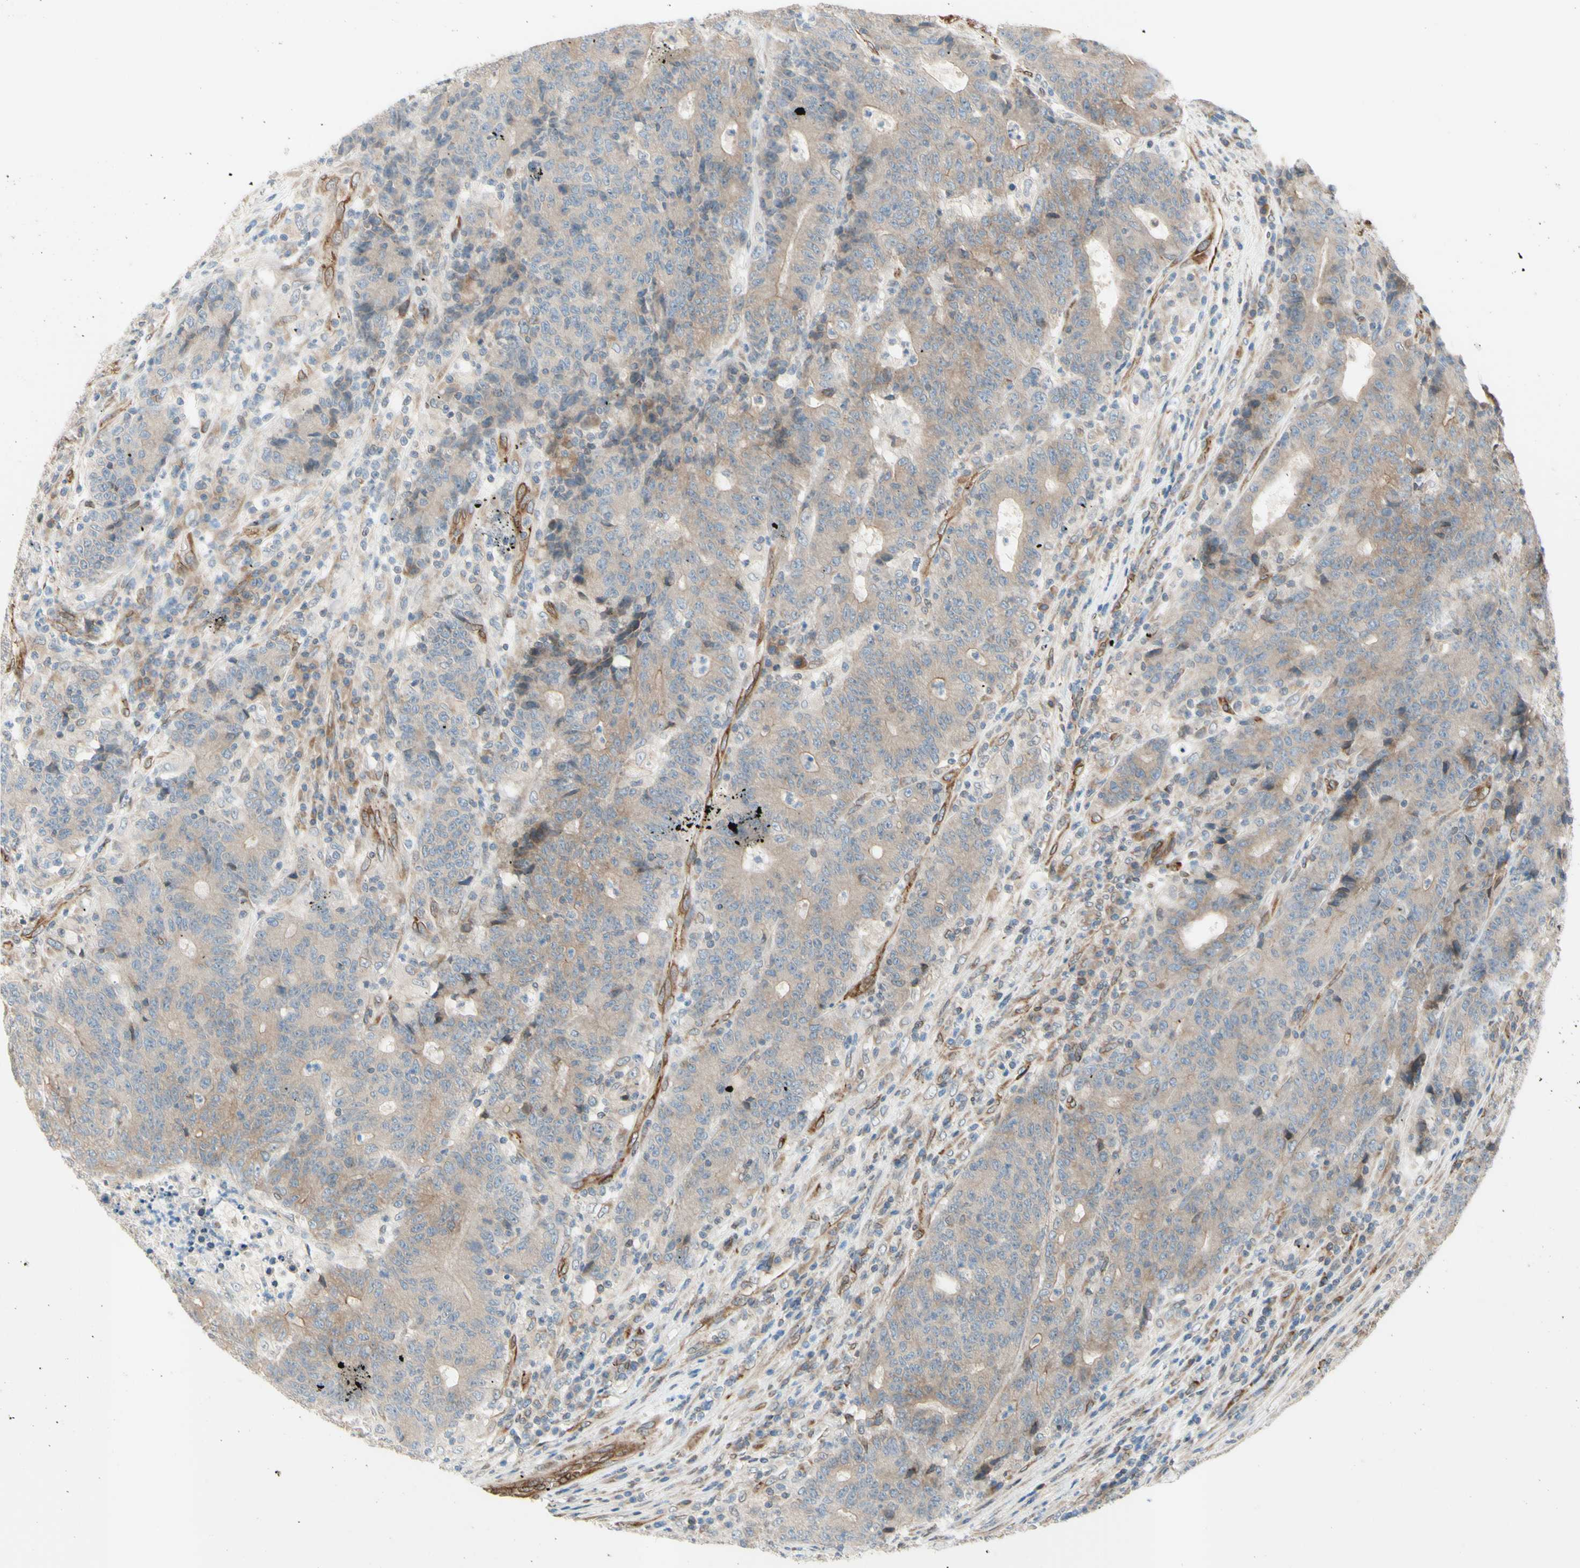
{"staining": {"intensity": "weak", "quantity": ">75%", "location": "cytoplasmic/membranous"}, "tissue": "colorectal cancer", "cell_type": "Tumor cells", "image_type": "cancer", "snomed": [{"axis": "morphology", "description": "Normal tissue, NOS"}, {"axis": "morphology", "description": "Adenocarcinoma, NOS"}, {"axis": "topography", "description": "Colon"}], "caption": "DAB (3,3'-diaminobenzidine) immunohistochemical staining of human colorectal cancer displays weak cytoplasmic/membranous protein expression in about >75% of tumor cells.", "gene": "TRAF2", "patient": {"sex": "female", "age": 75}}